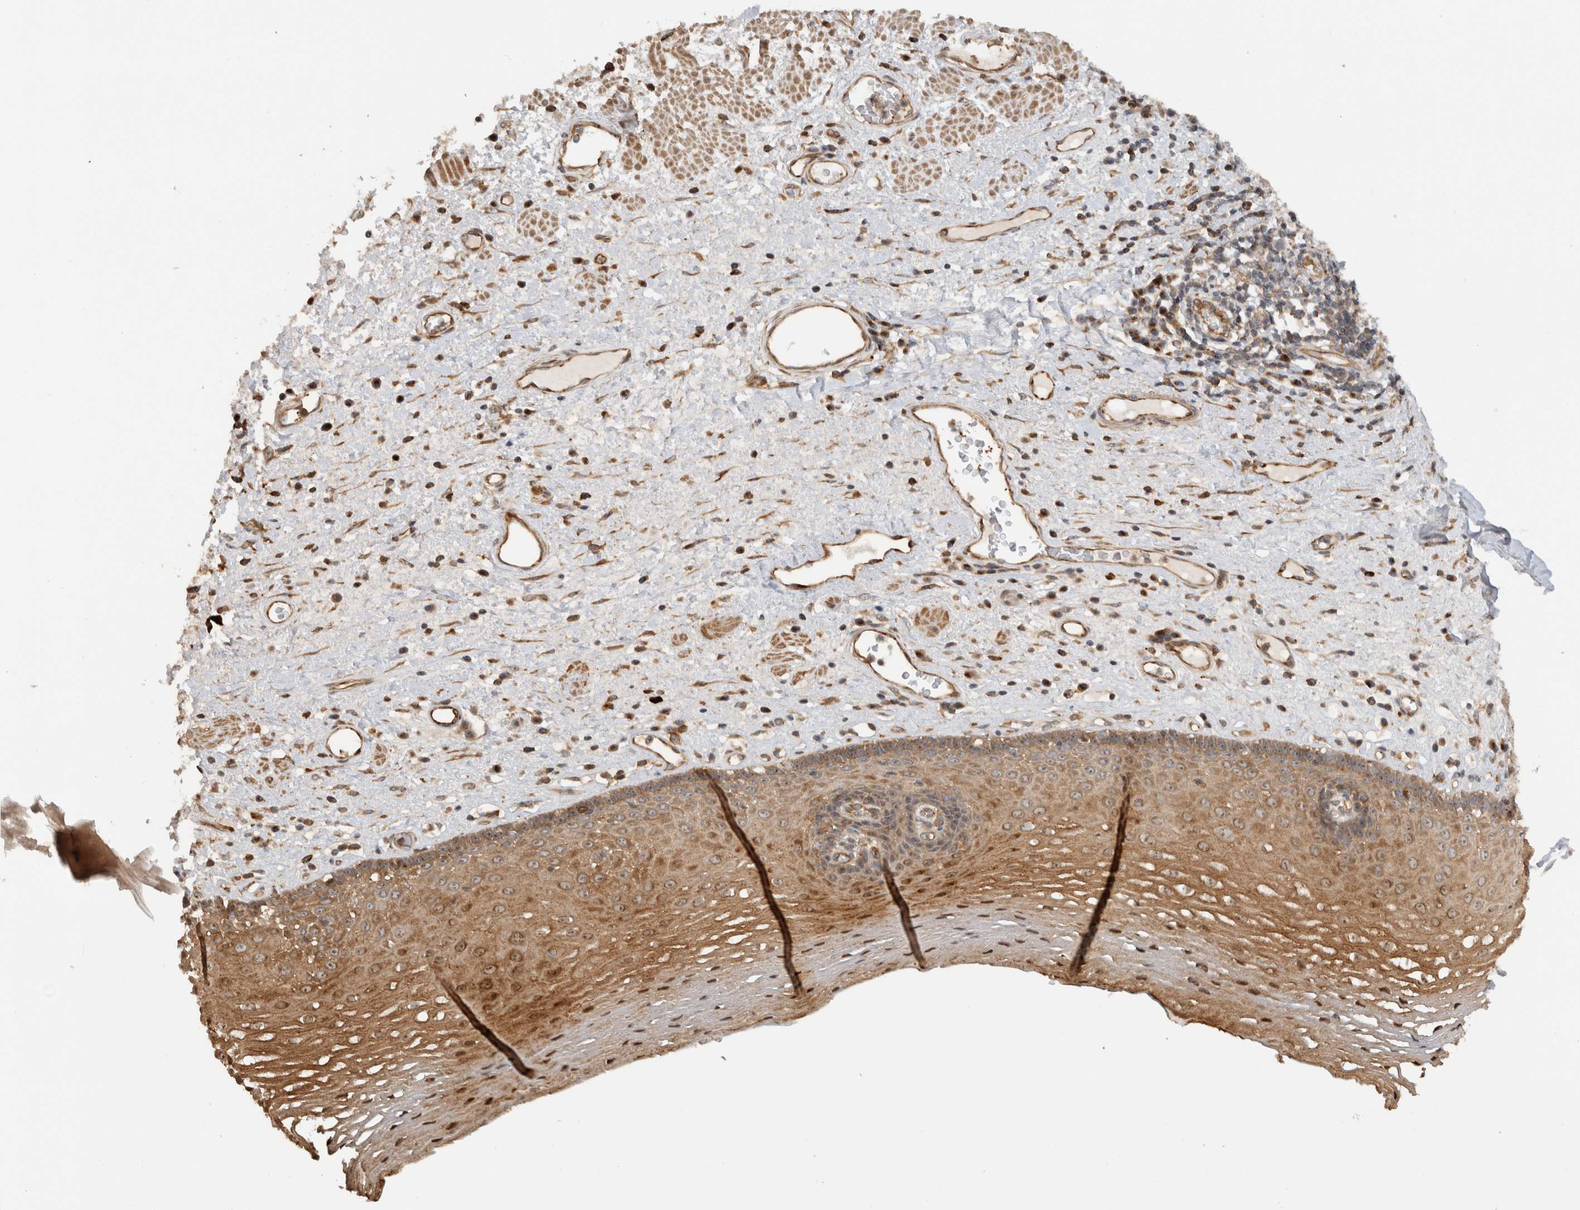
{"staining": {"intensity": "moderate", "quantity": ">75%", "location": "cytoplasmic/membranous,nuclear"}, "tissue": "esophagus", "cell_type": "Squamous epithelial cells", "image_type": "normal", "snomed": [{"axis": "morphology", "description": "Normal tissue, NOS"}, {"axis": "morphology", "description": "Adenocarcinoma, NOS"}, {"axis": "topography", "description": "Esophagus"}], "caption": "High-magnification brightfield microscopy of unremarkable esophagus stained with DAB (3,3'-diaminobenzidine) (brown) and counterstained with hematoxylin (blue). squamous epithelial cells exhibit moderate cytoplasmic/membranous,nuclear staining is present in approximately>75% of cells.", "gene": "WASF2", "patient": {"sex": "male", "age": 62}}